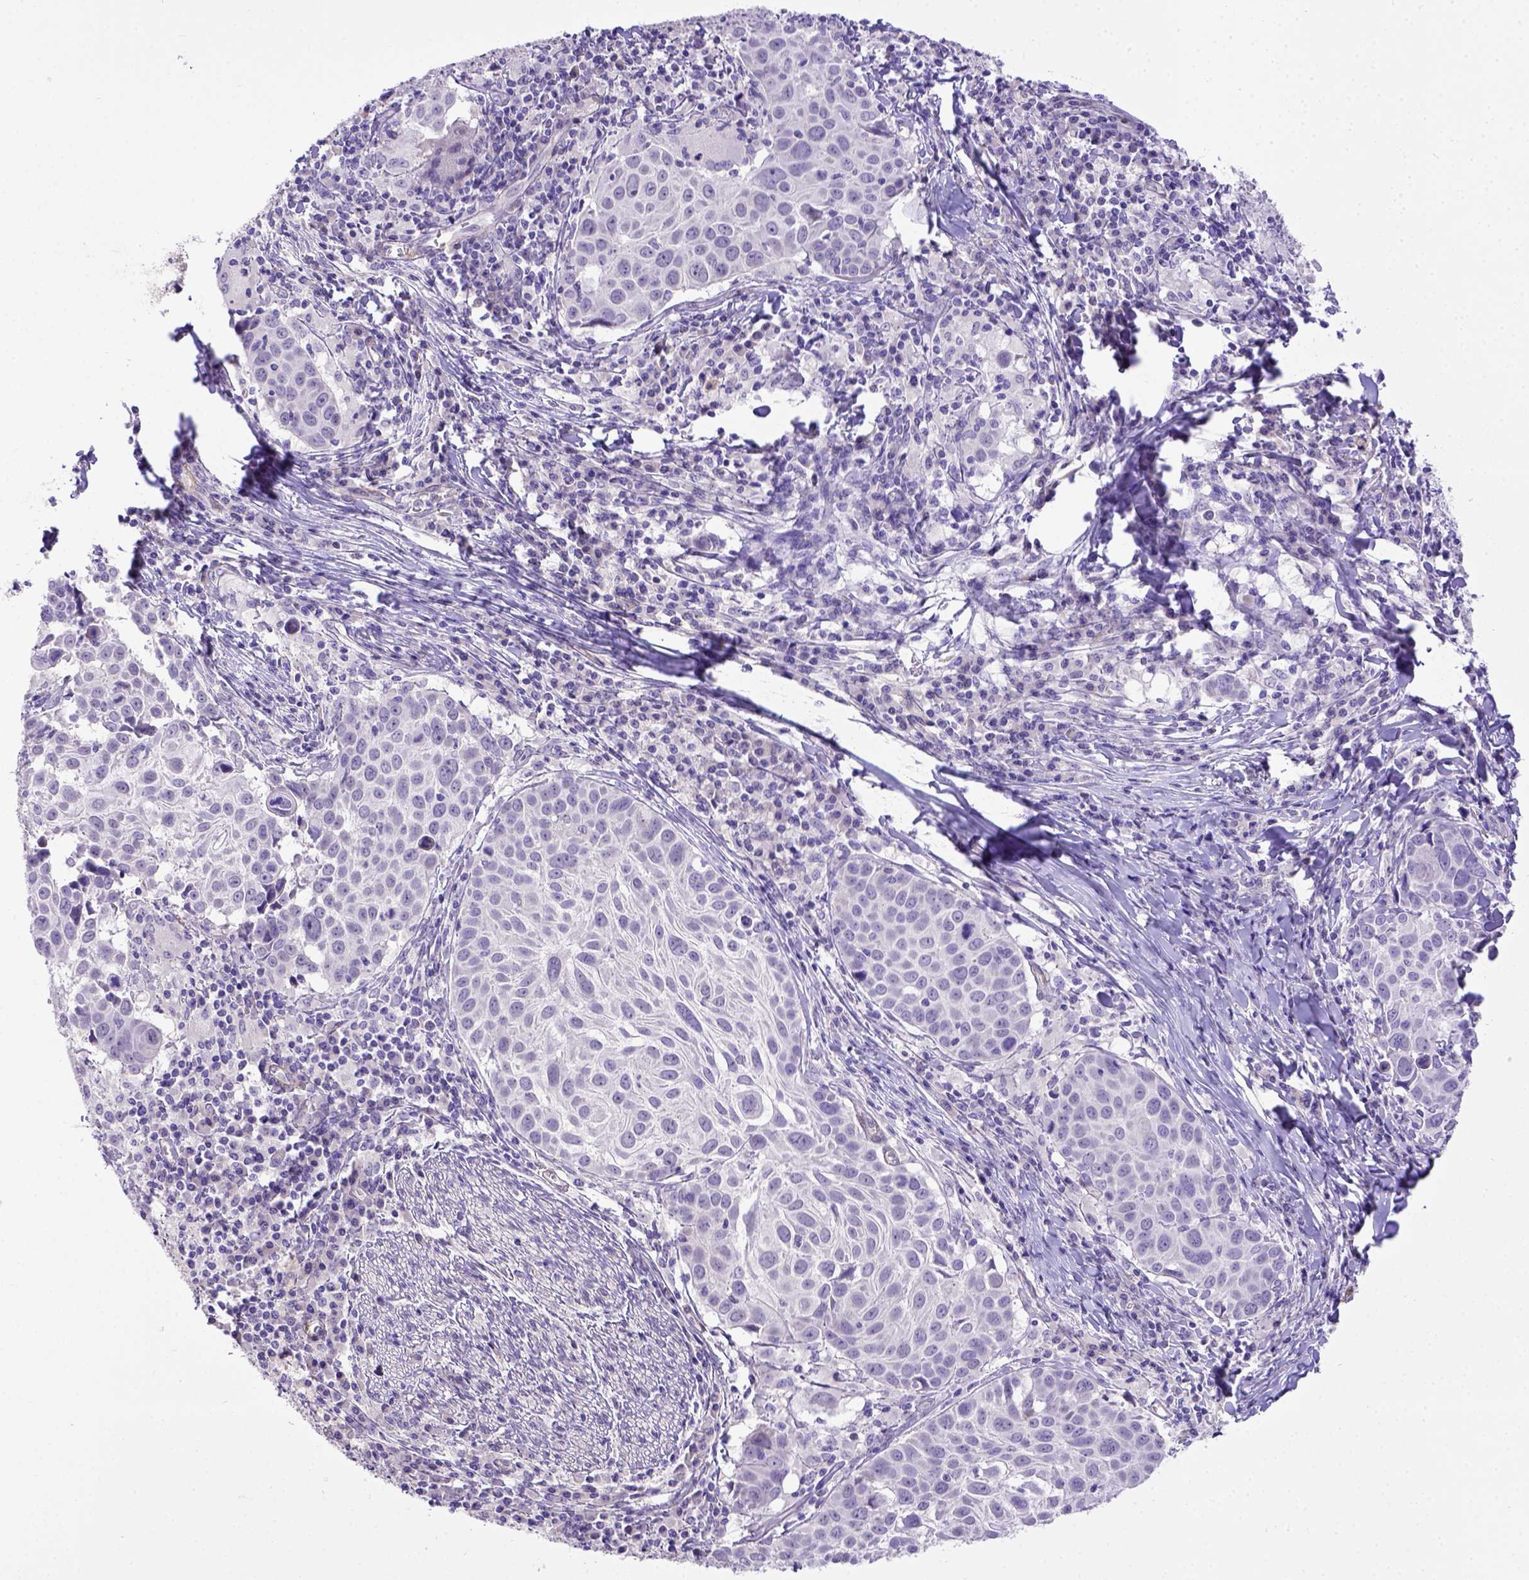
{"staining": {"intensity": "negative", "quantity": "none", "location": "none"}, "tissue": "lung cancer", "cell_type": "Tumor cells", "image_type": "cancer", "snomed": [{"axis": "morphology", "description": "Squamous cell carcinoma, NOS"}, {"axis": "topography", "description": "Lung"}], "caption": "Immunohistochemistry (IHC) of human squamous cell carcinoma (lung) demonstrates no positivity in tumor cells.", "gene": "BTN1A1", "patient": {"sex": "male", "age": 57}}